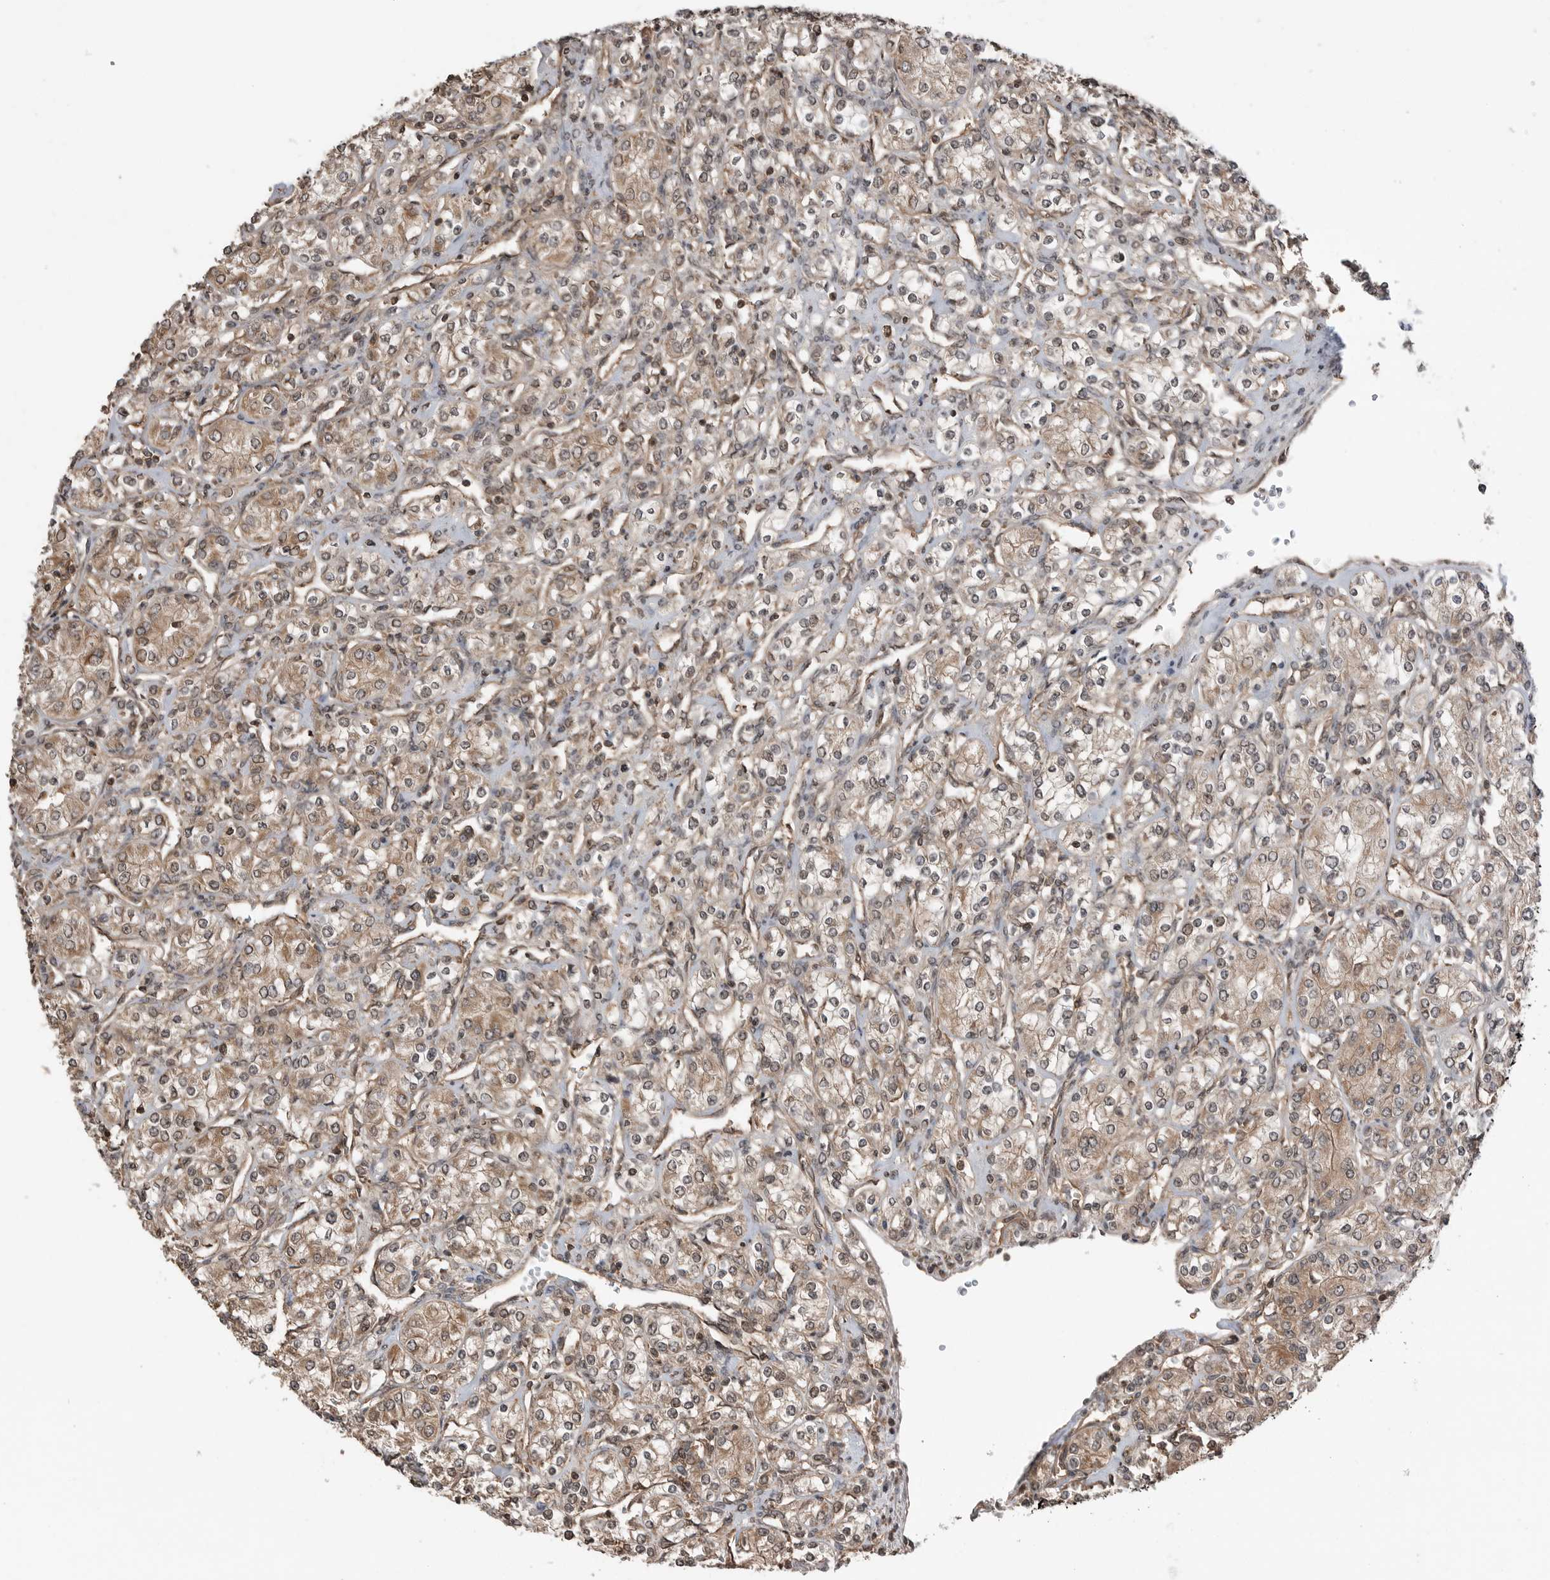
{"staining": {"intensity": "weak", "quantity": "25%-75%", "location": "cytoplasmic/membranous"}, "tissue": "renal cancer", "cell_type": "Tumor cells", "image_type": "cancer", "snomed": [{"axis": "morphology", "description": "Adenocarcinoma, NOS"}, {"axis": "topography", "description": "Kidney"}], "caption": "Protein analysis of renal cancer (adenocarcinoma) tissue exhibits weak cytoplasmic/membranous expression in about 25%-75% of tumor cells.", "gene": "PEAK1", "patient": {"sex": "male", "age": 77}}